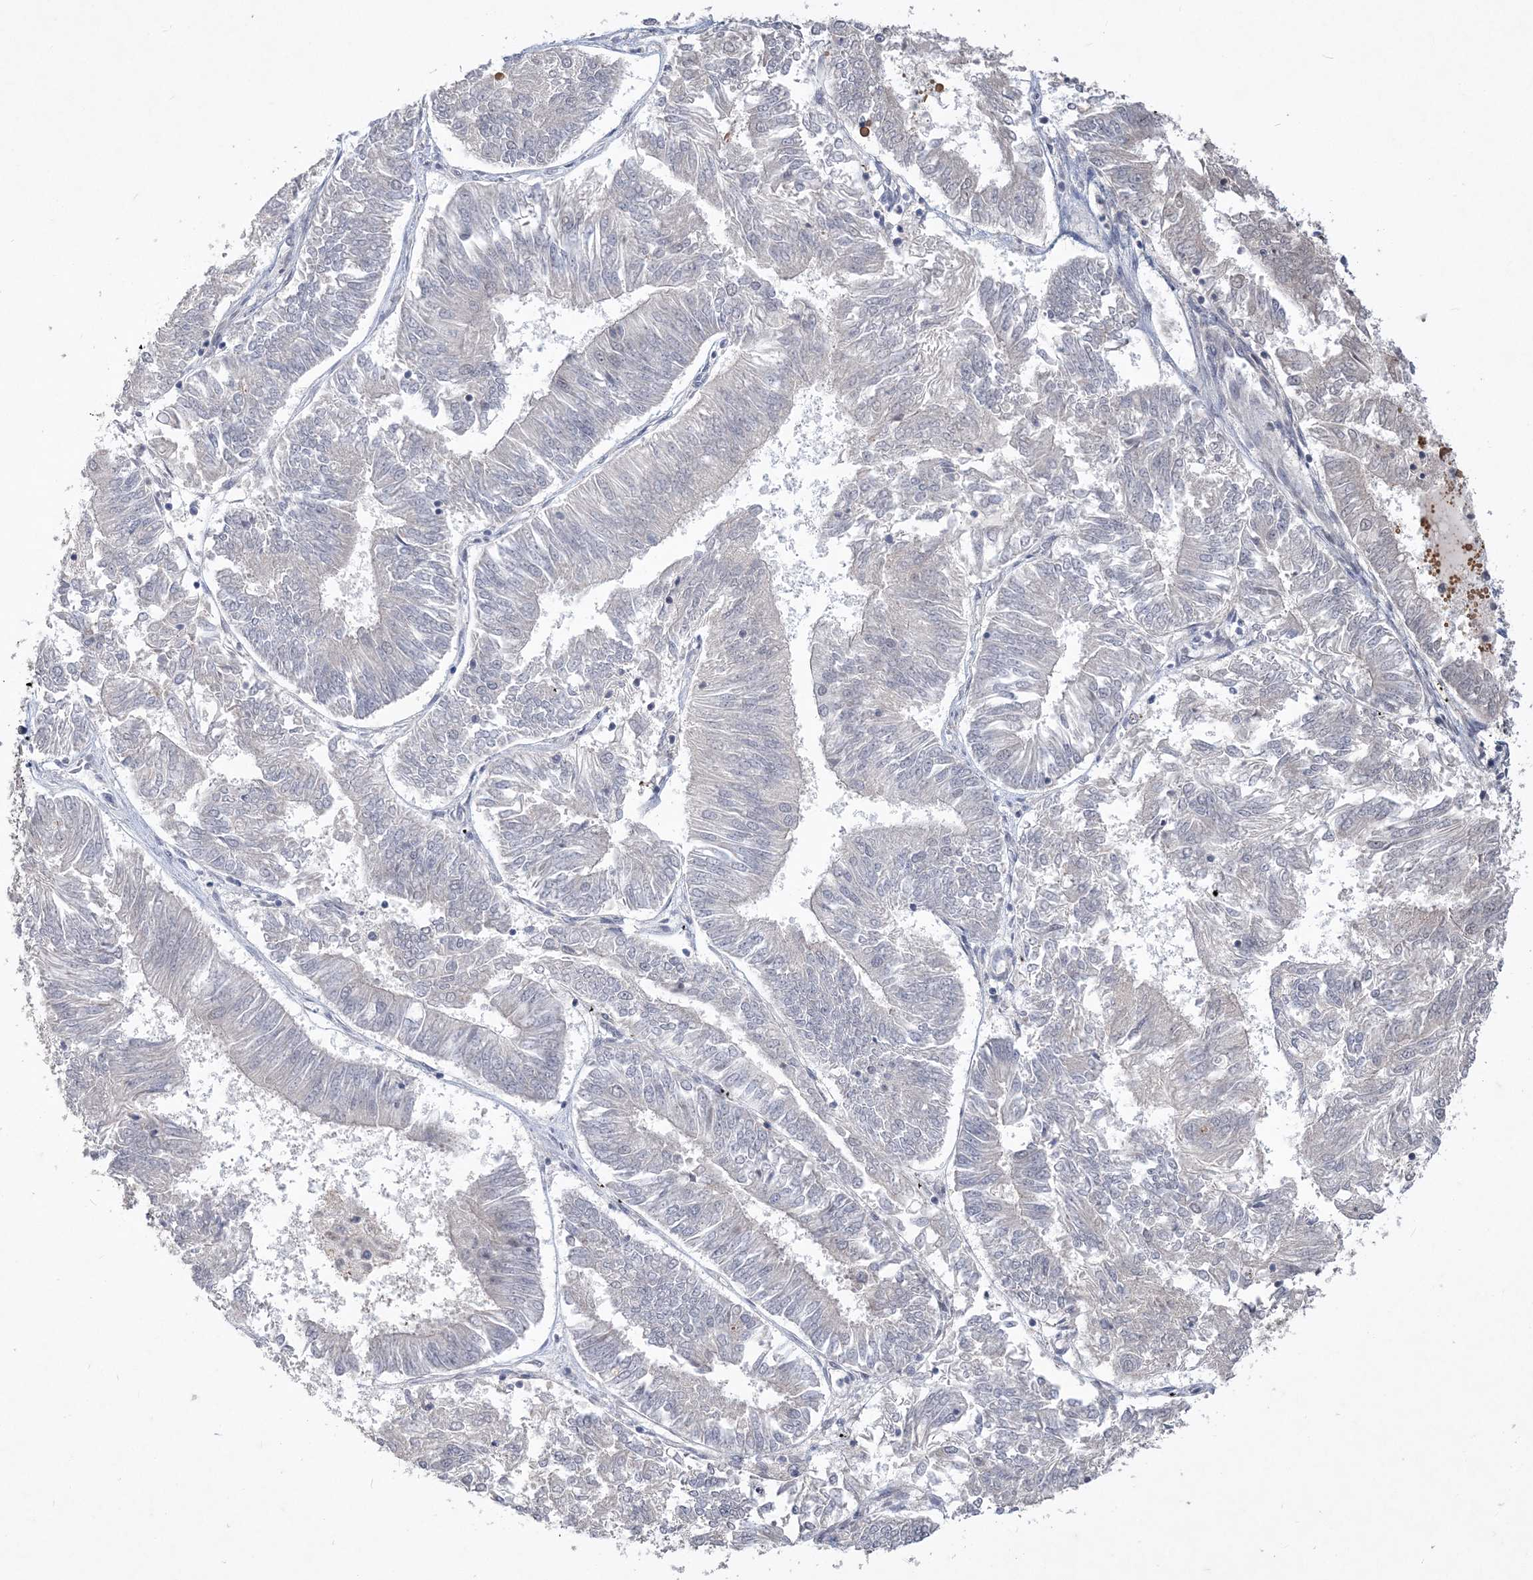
{"staining": {"intensity": "negative", "quantity": "none", "location": "none"}, "tissue": "endometrial cancer", "cell_type": "Tumor cells", "image_type": "cancer", "snomed": [{"axis": "morphology", "description": "Adenocarcinoma, NOS"}, {"axis": "topography", "description": "Endometrium"}], "caption": "High power microscopy image of an immunohistochemistry (IHC) image of endometrial cancer (adenocarcinoma), revealing no significant positivity in tumor cells. (DAB (3,3'-diaminobenzidine) immunohistochemistry visualized using brightfield microscopy, high magnification).", "gene": "TSPEAR", "patient": {"sex": "female", "age": 58}}